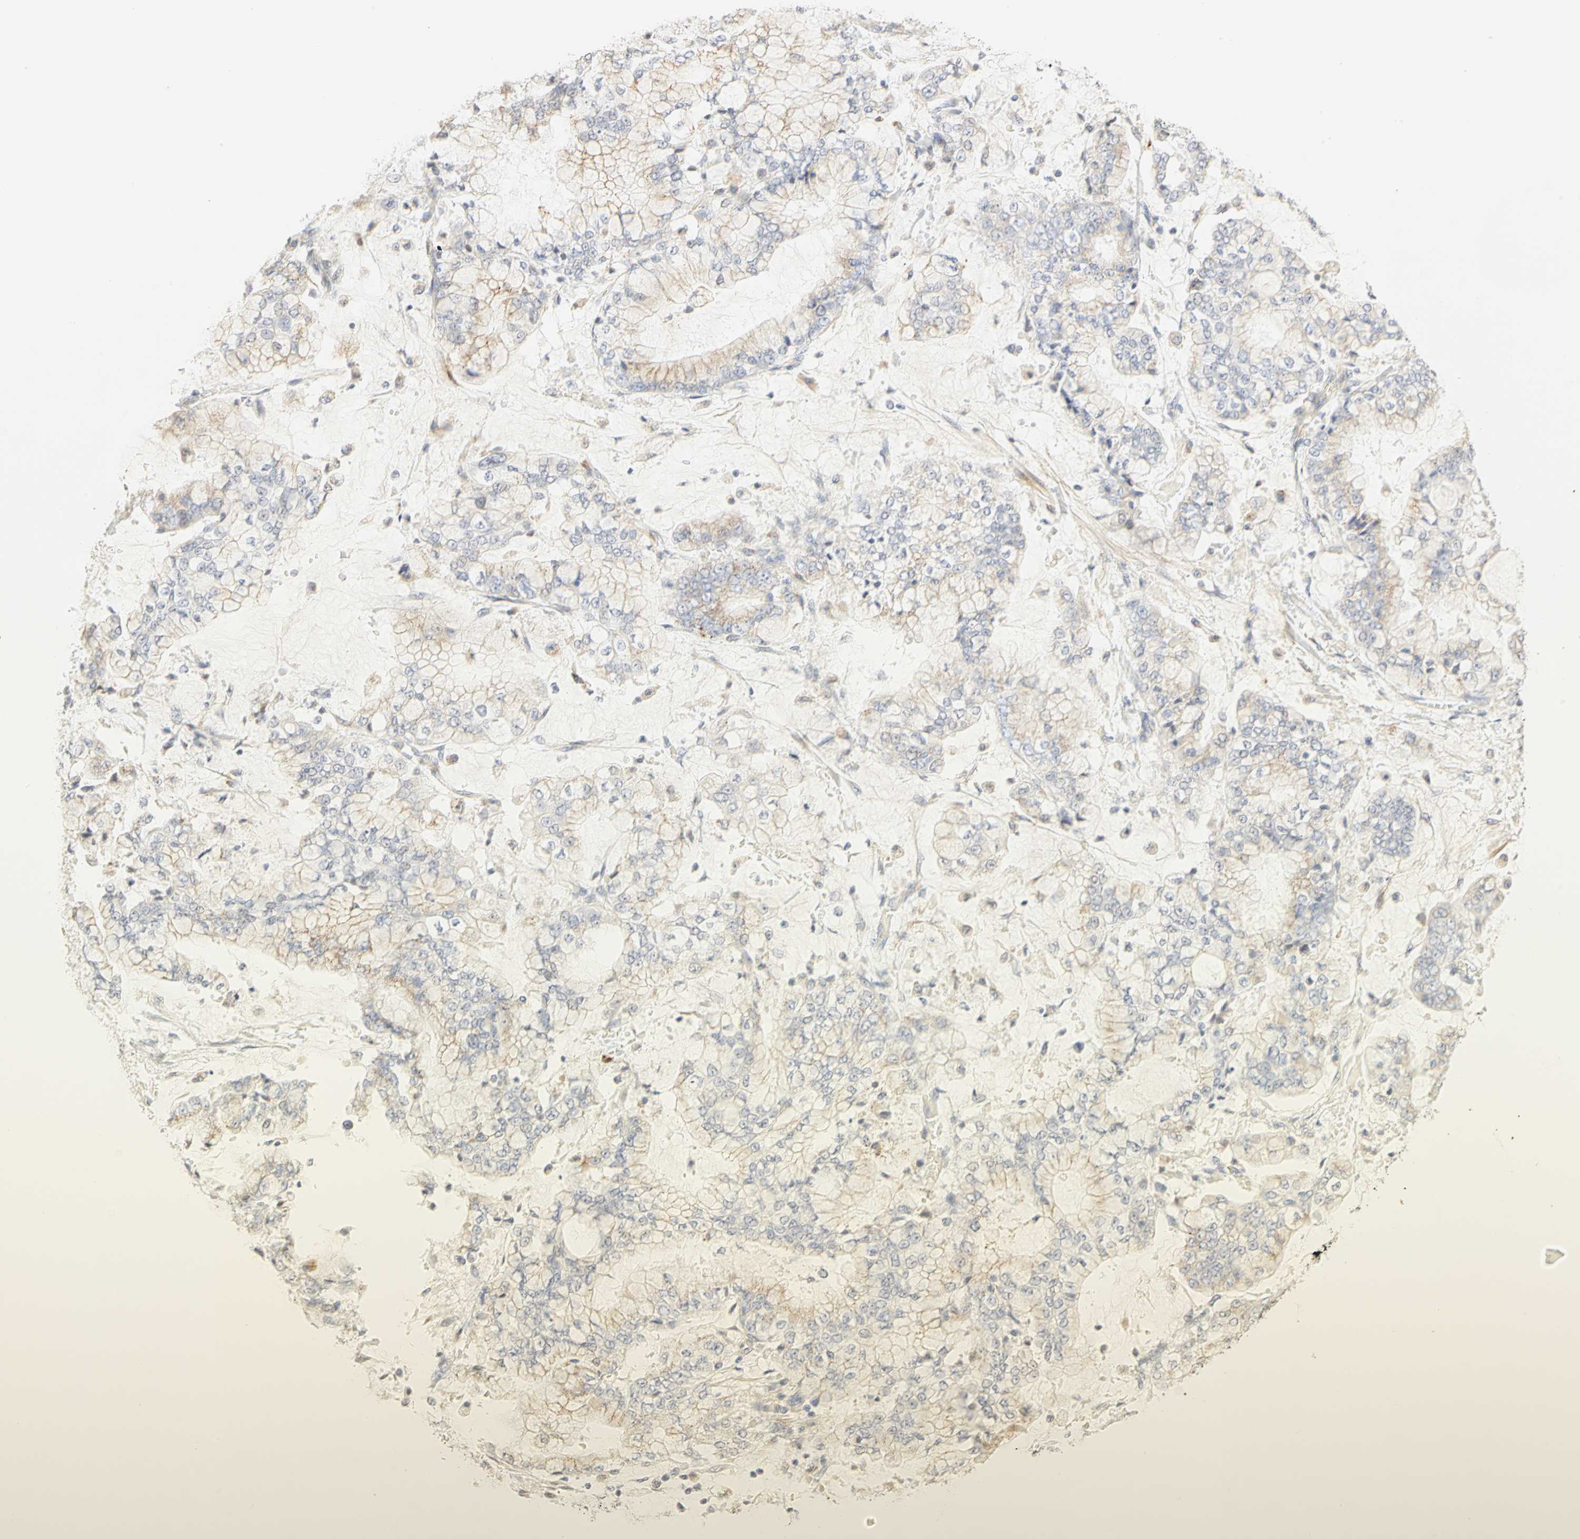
{"staining": {"intensity": "weak", "quantity": "25%-75%", "location": "cytoplasmic/membranous"}, "tissue": "stomach cancer", "cell_type": "Tumor cells", "image_type": "cancer", "snomed": [{"axis": "morphology", "description": "Normal tissue, NOS"}, {"axis": "morphology", "description": "Adenocarcinoma, NOS"}, {"axis": "topography", "description": "Stomach, upper"}, {"axis": "topography", "description": "Stomach"}], "caption": "Brown immunohistochemical staining in stomach adenocarcinoma reveals weak cytoplasmic/membranous staining in approximately 25%-75% of tumor cells.", "gene": "GNRH2", "patient": {"sex": "male", "age": 76}}